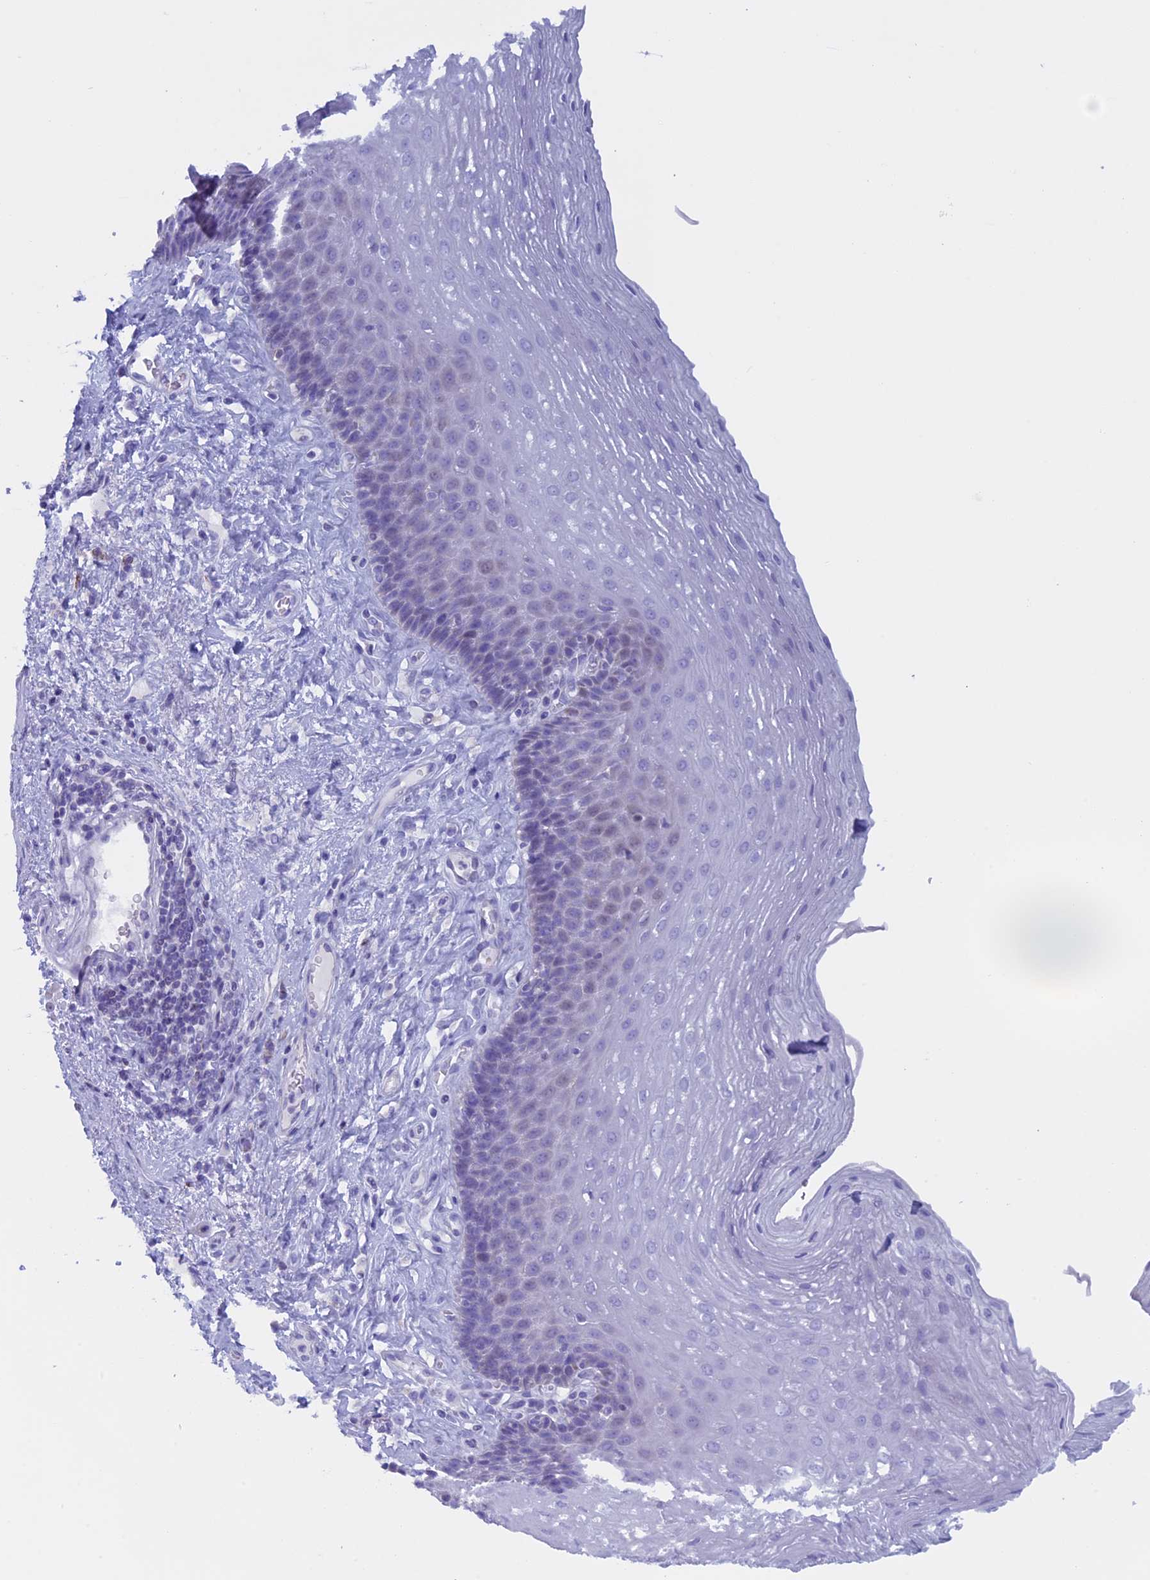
{"staining": {"intensity": "negative", "quantity": "none", "location": "none"}, "tissue": "esophagus", "cell_type": "Squamous epithelial cells", "image_type": "normal", "snomed": [{"axis": "morphology", "description": "Normal tissue, NOS"}, {"axis": "topography", "description": "Esophagus"}], "caption": "This is an immunohistochemistry micrograph of unremarkable human esophagus. There is no staining in squamous epithelial cells.", "gene": "ZNF563", "patient": {"sex": "female", "age": 66}}